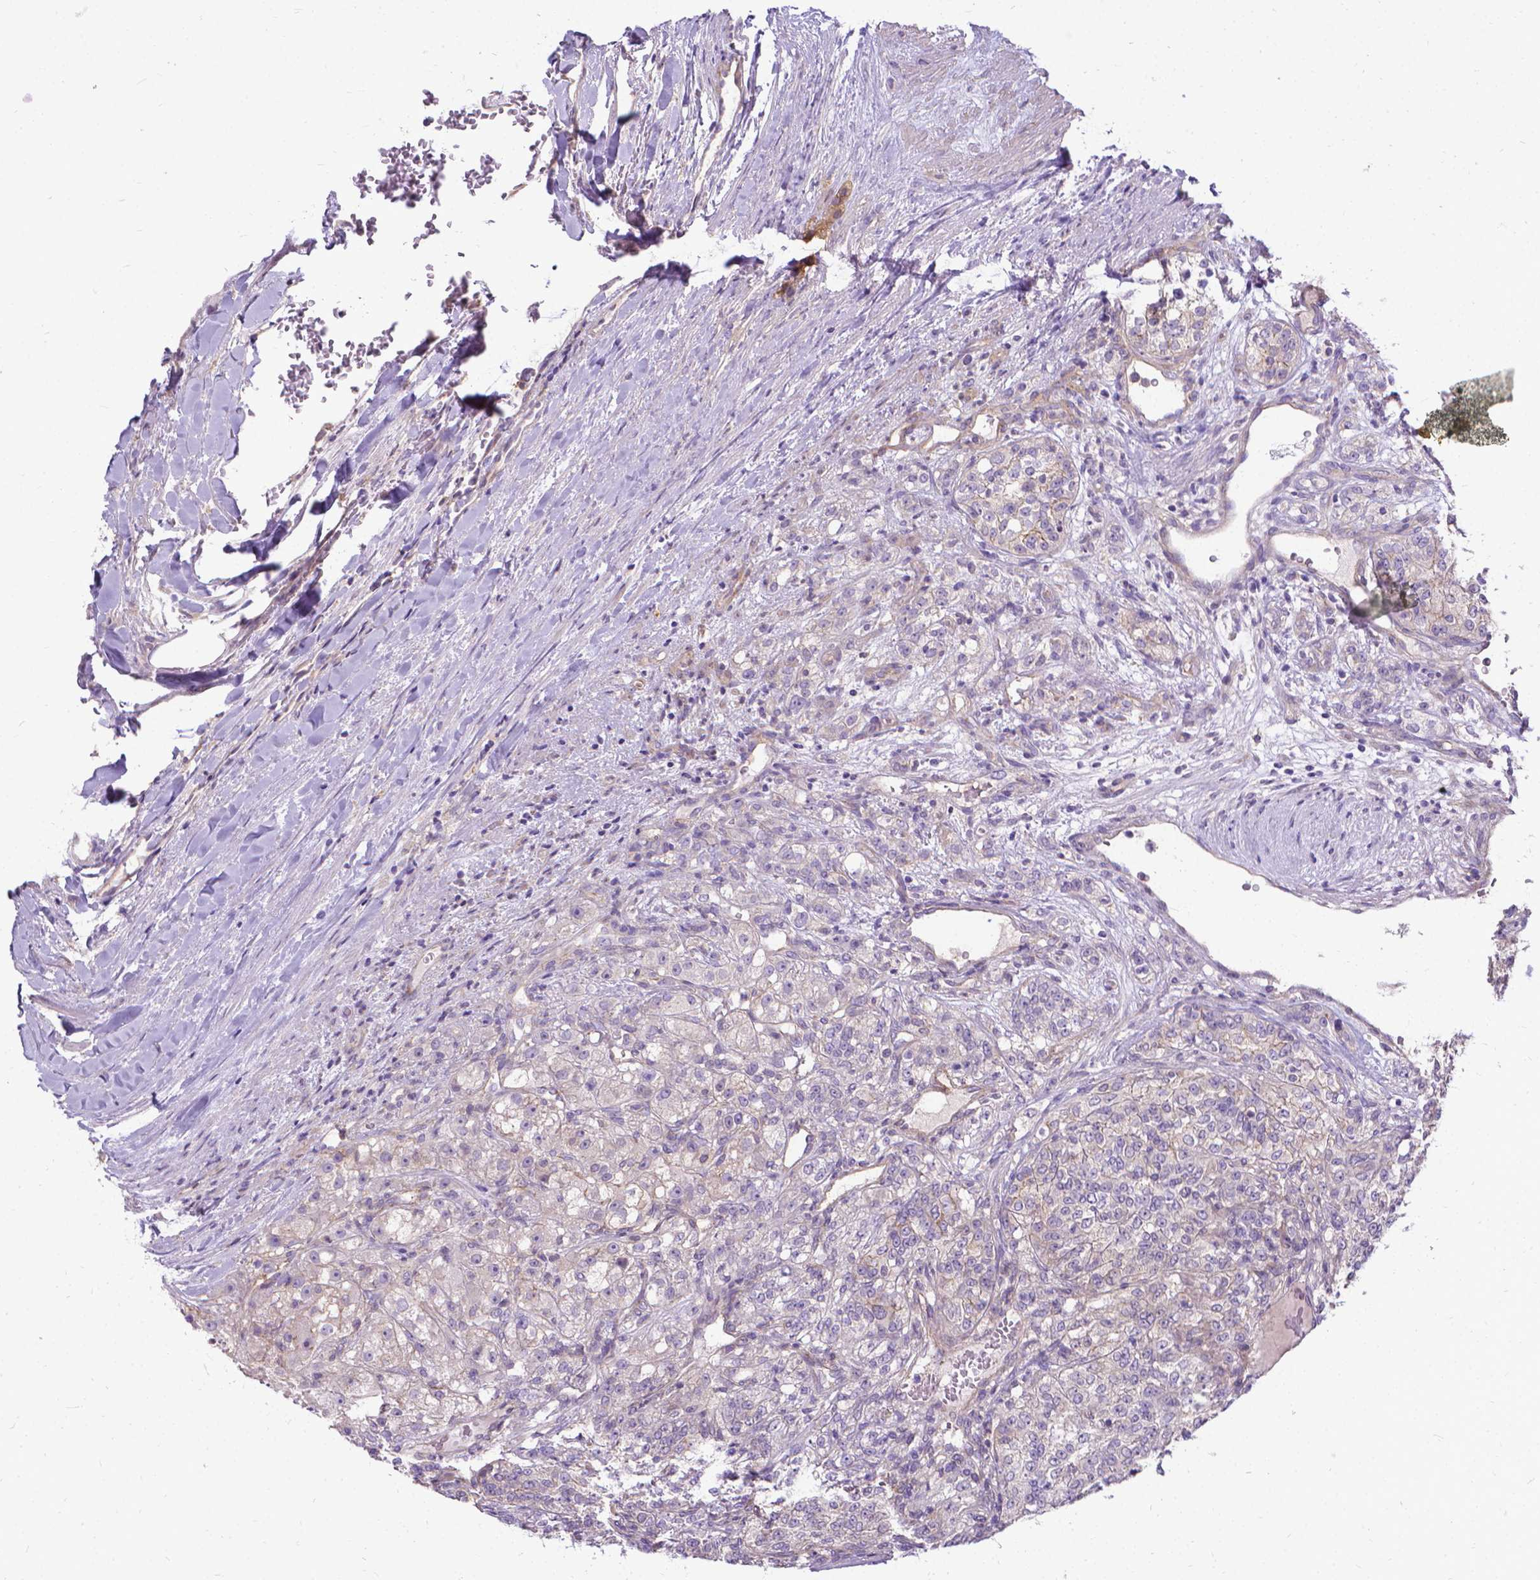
{"staining": {"intensity": "negative", "quantity": "none", "location": "none"}, "tissue": "renal cancer", "cell_type": "Tumor cells", "image_type": "cancer", "snomed": [{"axis": "morphology", "description": "Adenocarcinoma, NOS"}, {"axis": "topography", "description": "Kidney"}], "caption": "Tumor cells show no significant staining in renal cancer (adenocarcinoma).", "gene": "CFAP299", "patient": {"sex": "female", "age": 63}}